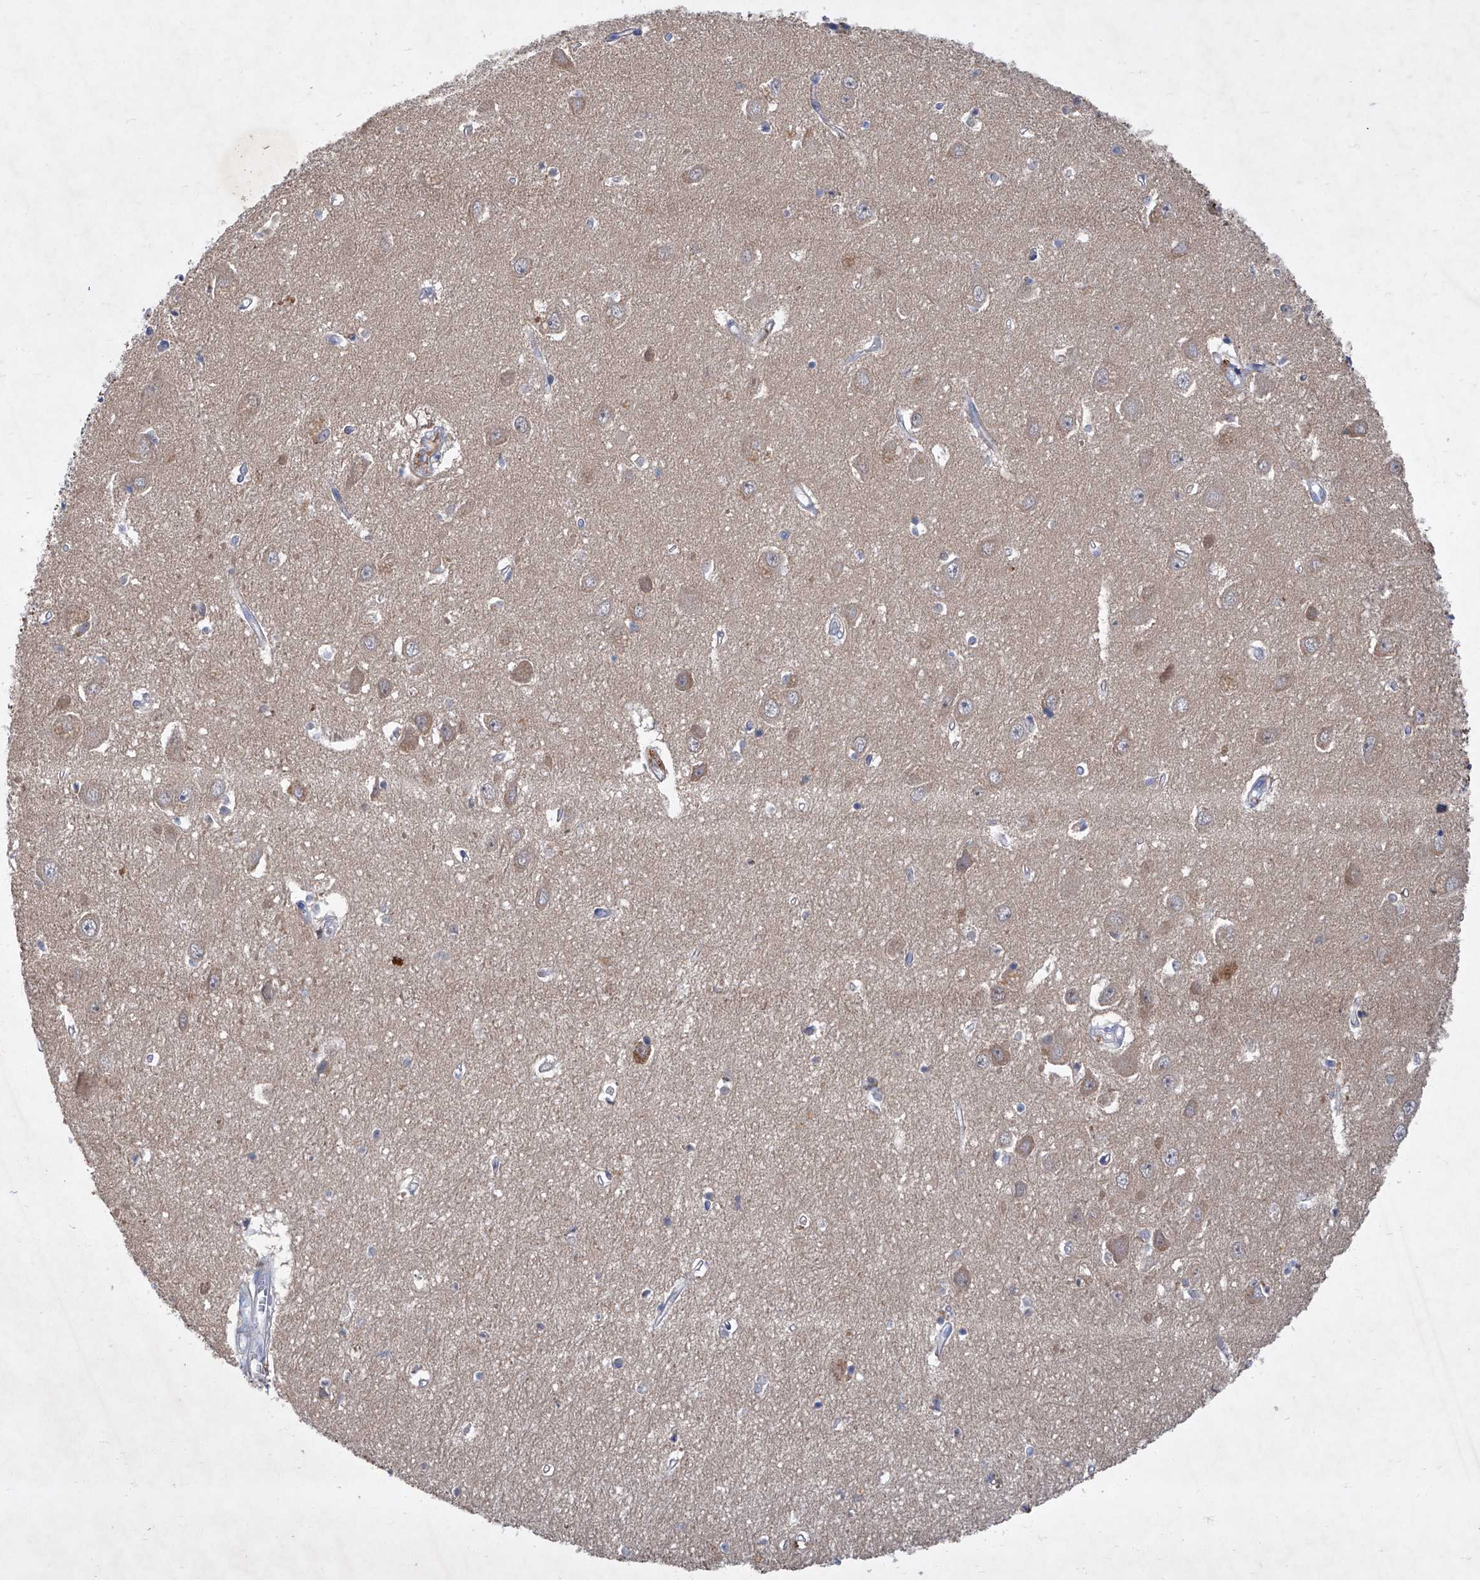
{"staining": {"intensity": "negative", "quantity": "none", "location": "none"}, "tissue": "hippocampus", "cell_type": "Glial cells", "image_type": "normal", "snomed": [{"axis": "morphology", "description": "Normal tissue, NOS"}, {"axis": "topography", "description": "Hippocampus"}], "caption": "An image of human hippocampus is negative for staining in glial cells. (DAB immunohistochemistry (IHC) visualized using brightfield microscopy, high magnification).", "gene": "SBK2", "patient": {"sex": "female", "age": 64}}